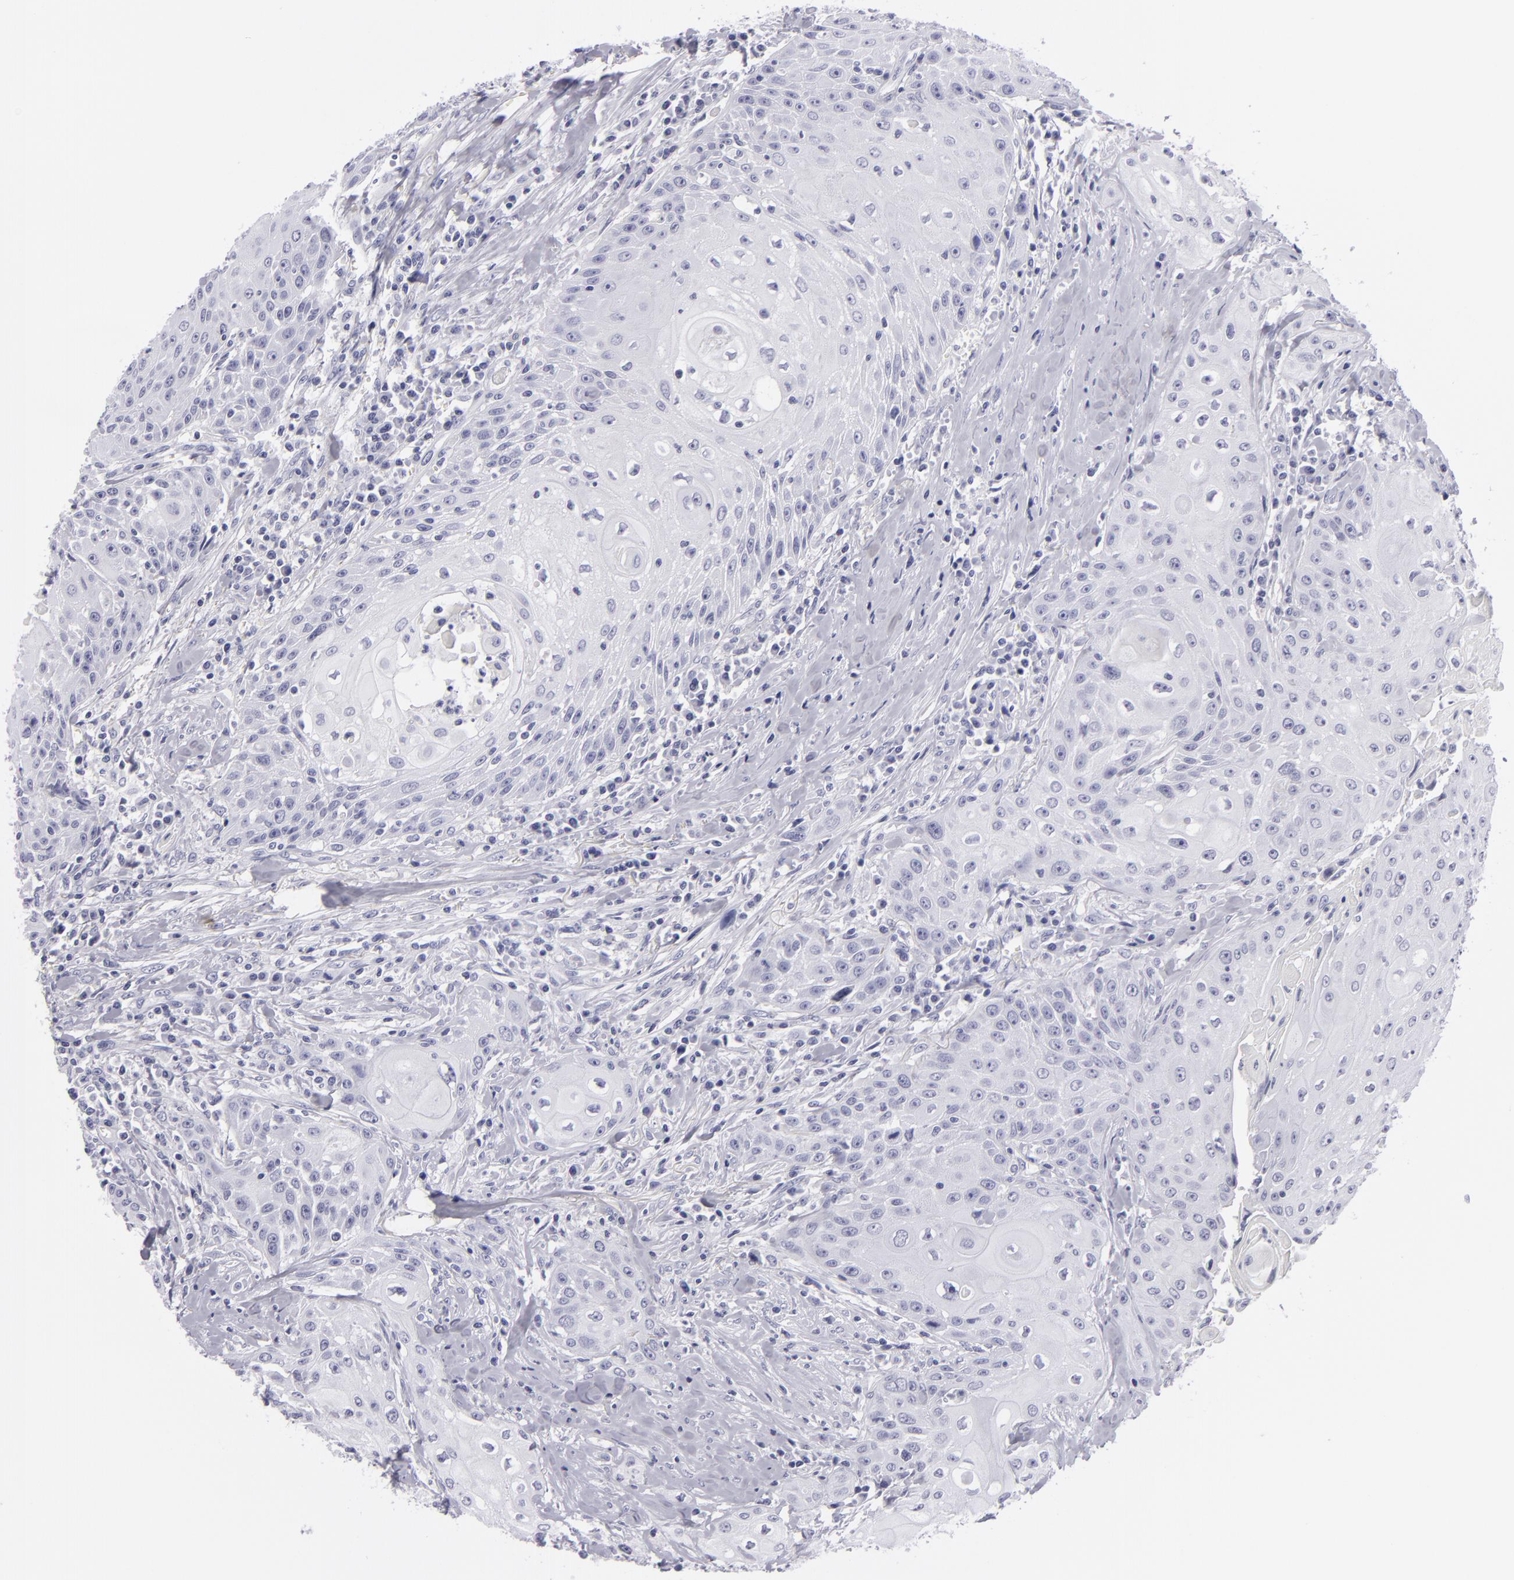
{"staining": {"intensity": "negative", "quantity": "none", "location": "none"}, "tissue": "head and neck cancer", "cell_type": "Tumor cells", "image_type": "cancer", "snomed": [{"axis": "morphology", "description": "Squamous cell carcinoma, NOS"}, {"axis": "topography", "description": "Oral tissue"}, {"axis": "topography", "description": "Head-Neck"}], "caption": "The immunohistochemistry (IHC) histopathology image has no significant staining in tumor cells of head and neck cancer (squamous cell carcinoma) tissue. (DAB (3,3'-diaminobenzidine) immunohistochemistry with hematoxylin counter stain).", "gene": "VIL1", "patient": {"sex": "female", "age": 82}}